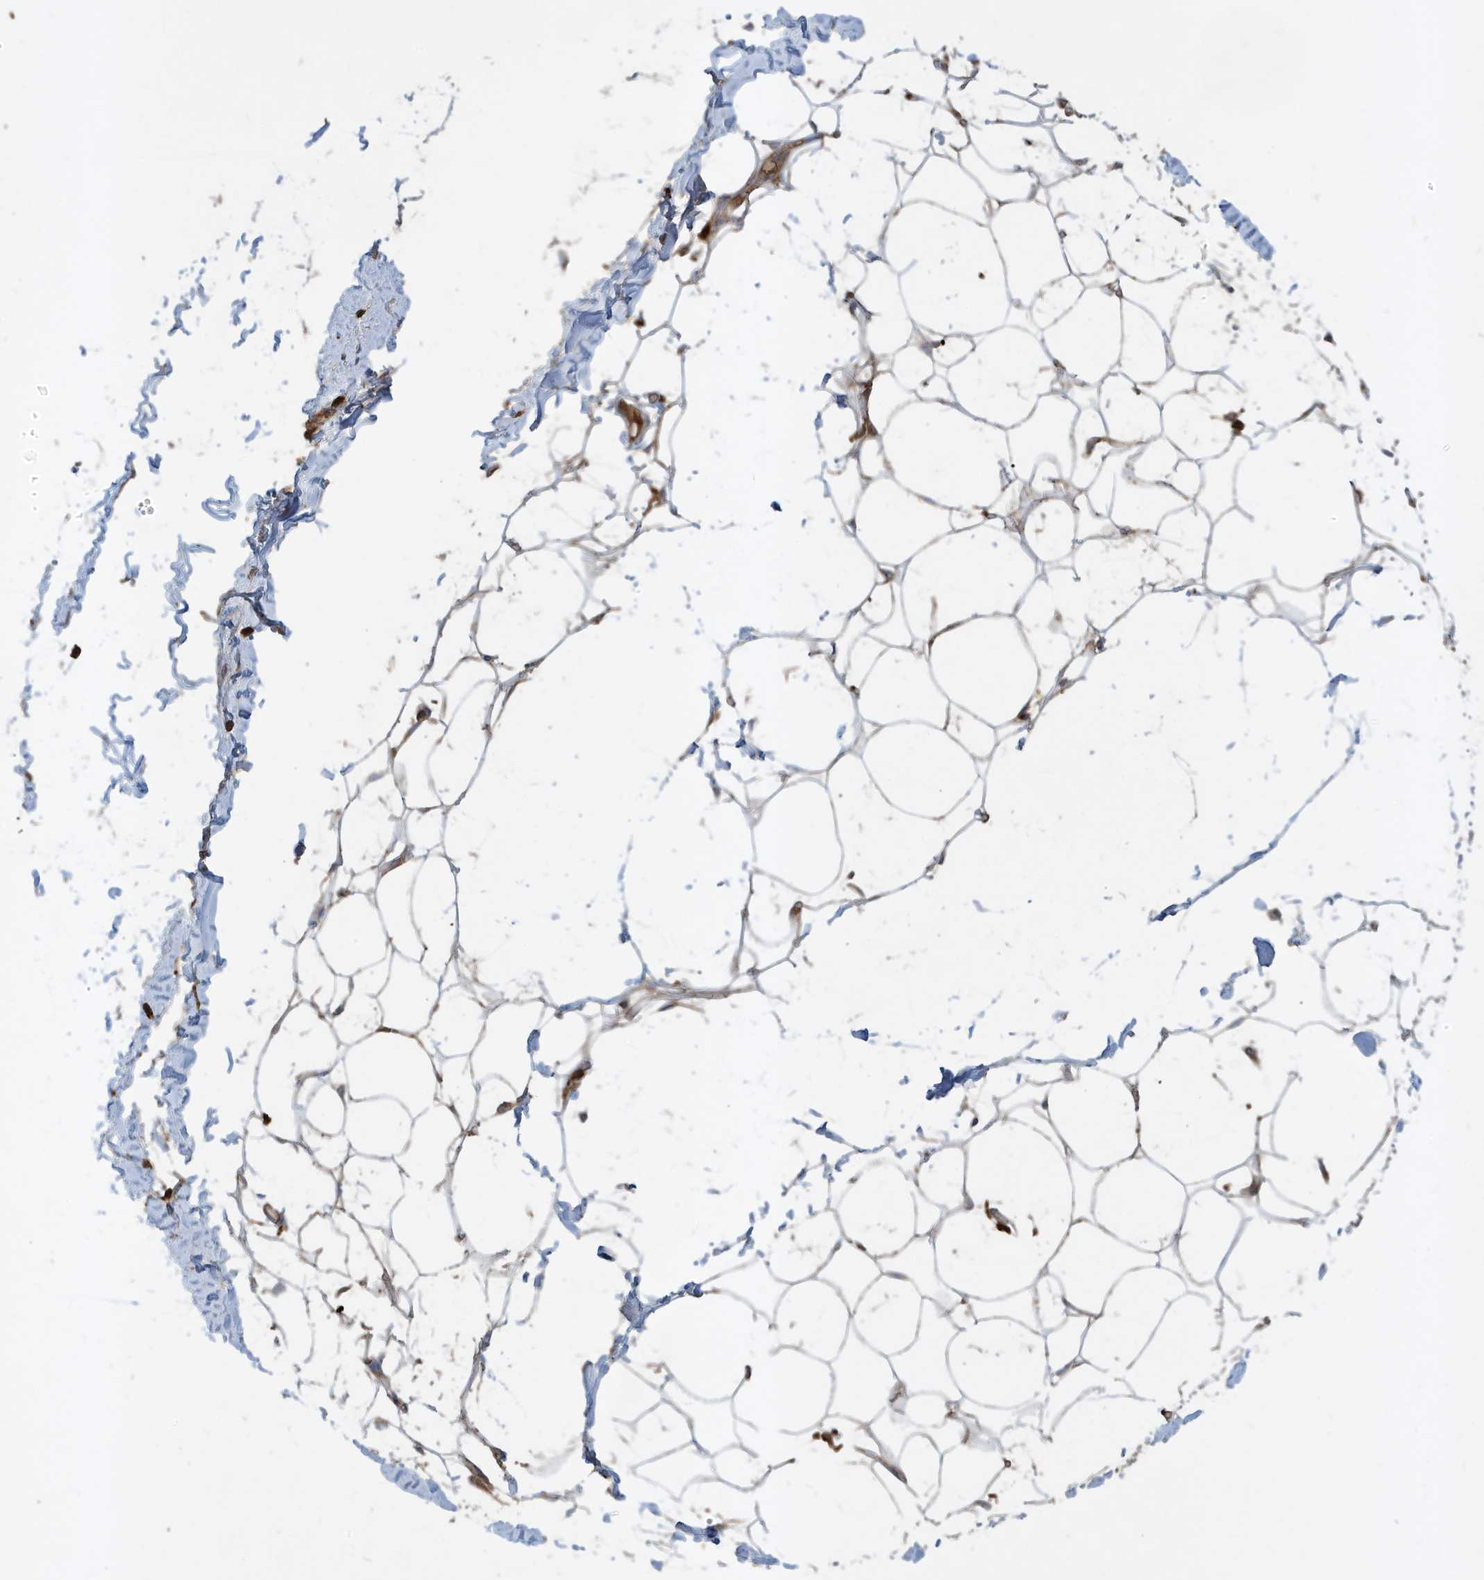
{"staining": {"intensity": "weak", "quantity": ">75%", "location": "cytoplasmic/membranous"}, "tissue": "breast", "cell_type": "Adipocytes", "image_type": "normal", "snomed": [{"axis": "morphology", "description": "Normal tissue, NOS"}, {"axis": "topography", "description": "Breast"}], "caption": "Immunohistochemical staining of normal breast shows weak cytoplasmic/membranous protein expression in approximately >75% of adipocytes.", "gene": "ABTB1", "patient": {"sex": "female", "age": 27}}